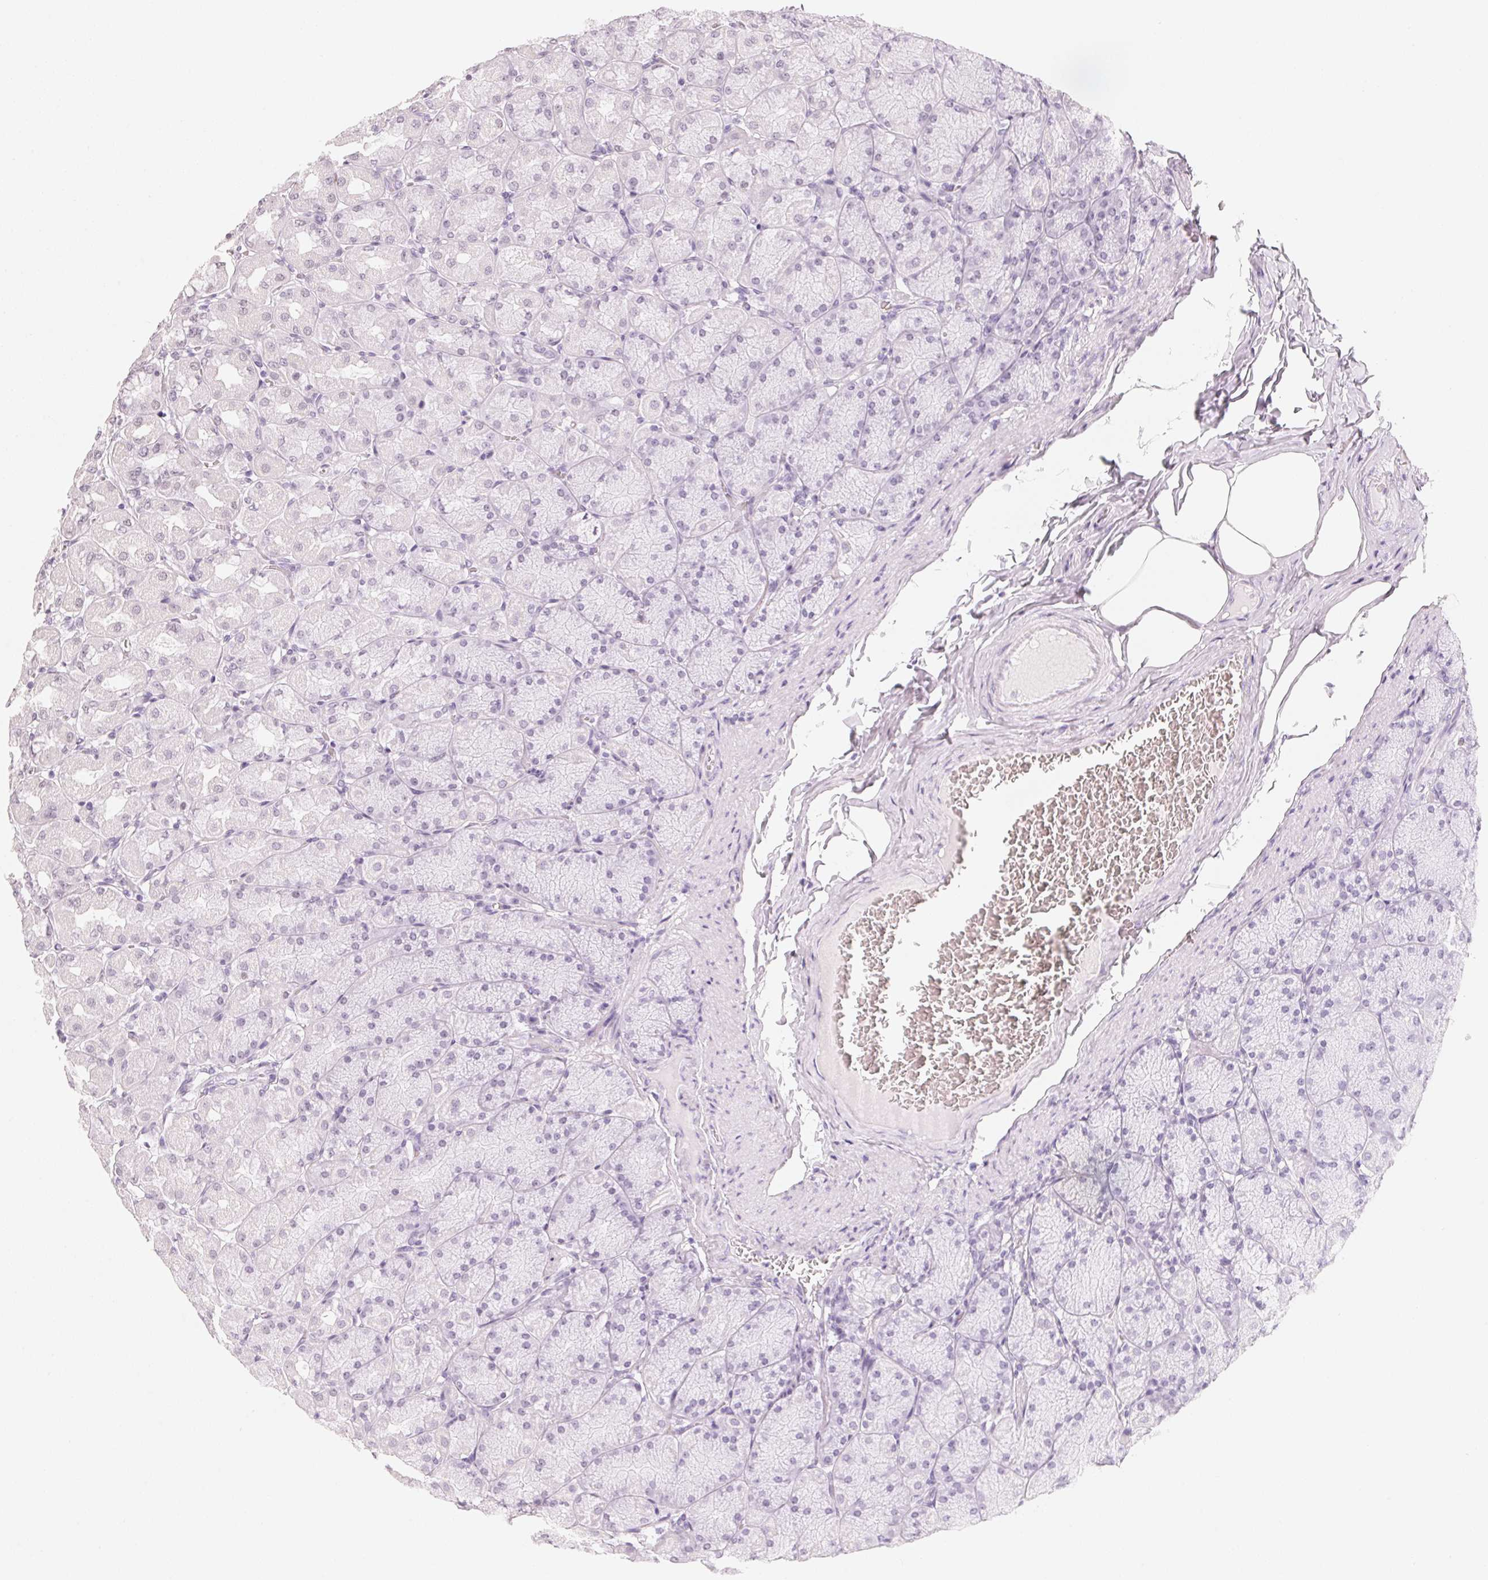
{"staining": {"intensity": "negative", "quantity": "none", "location": "none"}, "tissue": "stomach", "cell_type": "Glandular cells", "image_type": "normal", "snomed": [{"axis": "morphology", "description": "Normal tissue, NOS"}, {"axis": "topography", "description": "Stomach, upper"}], "caption": "Image shows no significant protein staining in glandular cells of normal stomach.", "gene": "ARHGAP22", "patient": {"sex": "female", "age": 56}}